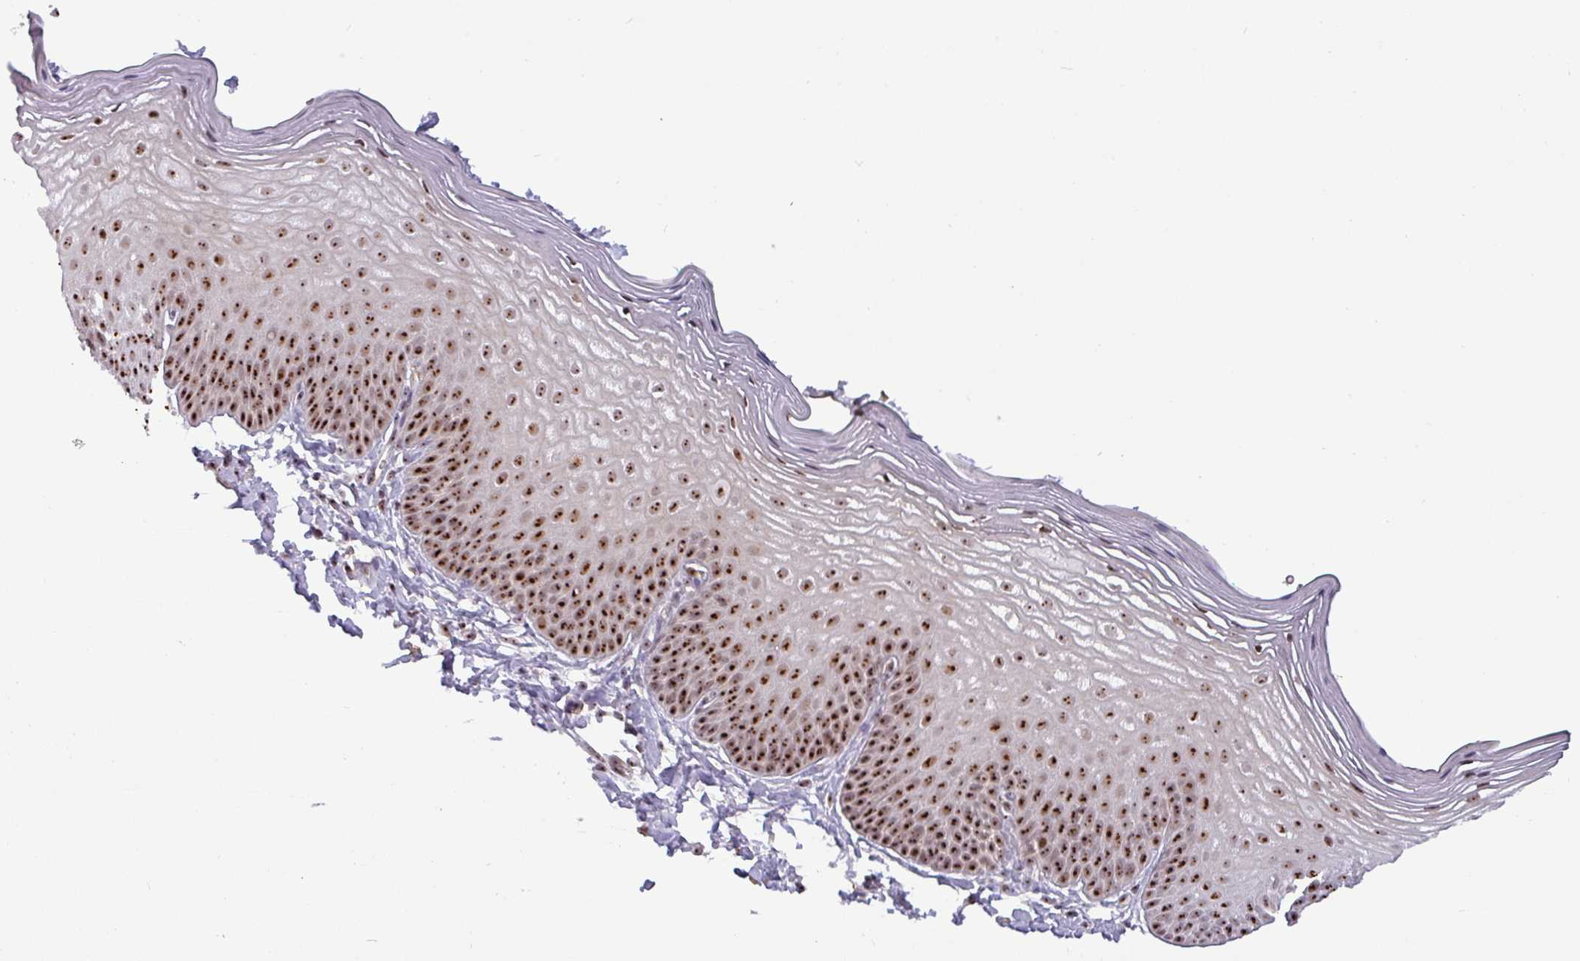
{"staining": {"intensity": "strong", "quantity": ">75%", "location": "nuclear"}, "tissue": "skin", "cell_type": "Epidermal cells", "image_type": "normal", "snomed": [{"axis": "morphology", "description": "Normal tissue, NOS"}, {"axis": "morphology", "description": "Hemorrhoids"}, {"axis": "morphology", "description": "Inflammation, NOS"}, {"axis": "topography", "description": "Anal"}], "caption": "High-power microscopy captured an immunohistochemistry micrograph of benign skin, revealing strong nuclear expression in about >75% of epidermal cells.", "gene": "RRN3", "patient": {"sex": "male", "age": 60}}